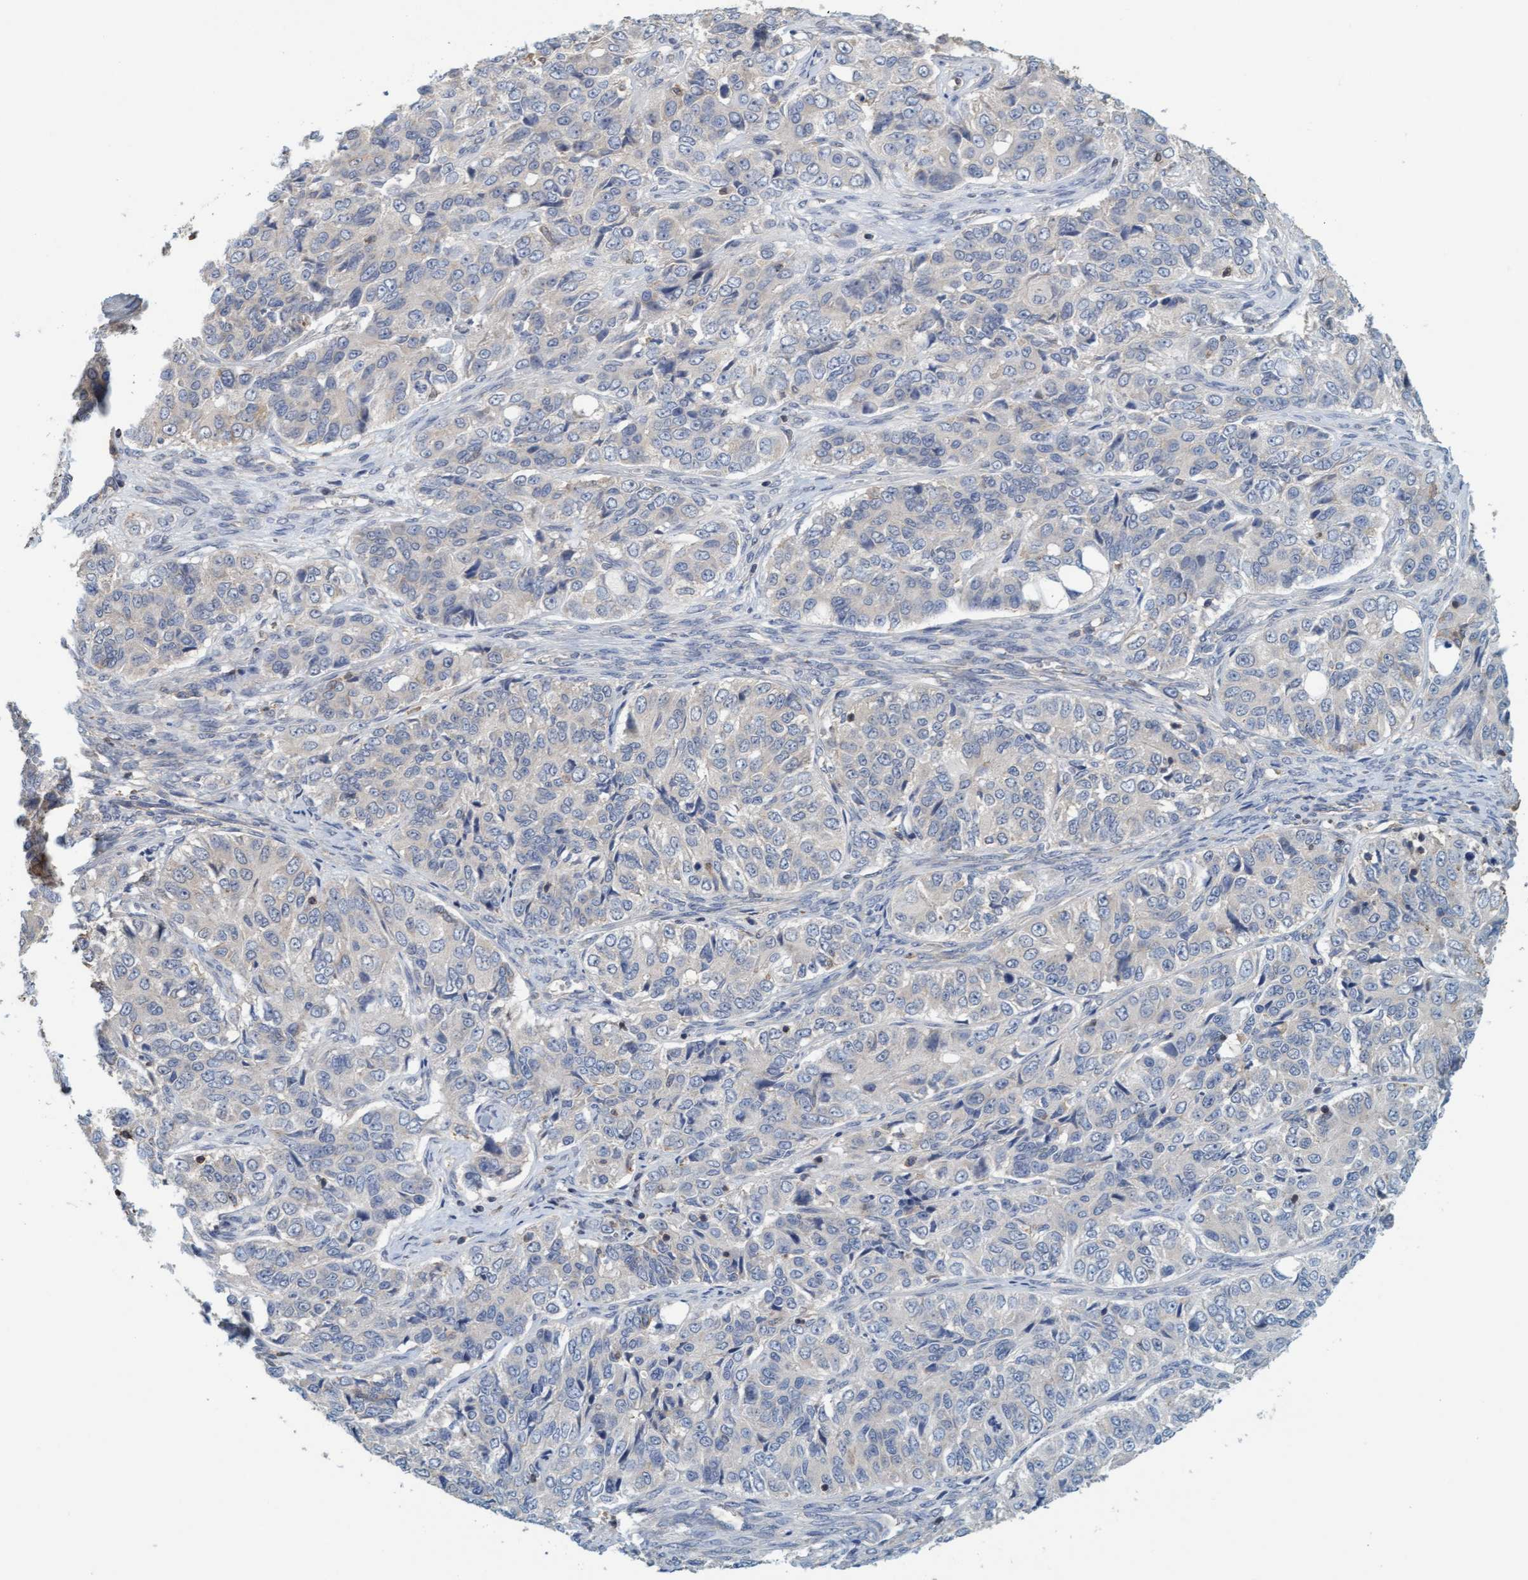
{"staining": {"intensity": "negative", "quantity": "none", "location": "none"}, "tissue": "ovarian cancer", "cell_type": "Tumor cells", "image_type": "cancer", "snomed": [{"axis": "morphology", "description": "Carcinoma, endometroid"}, {"axis": "topography", "description": "Ovary"}], "caption": "Histopathology image shows no significant protein staining in tumor cells of ovarian cancer (endometroid carcinoma).", "gene": "FXR2", "patient": {"sex": "female", "age": 51}}